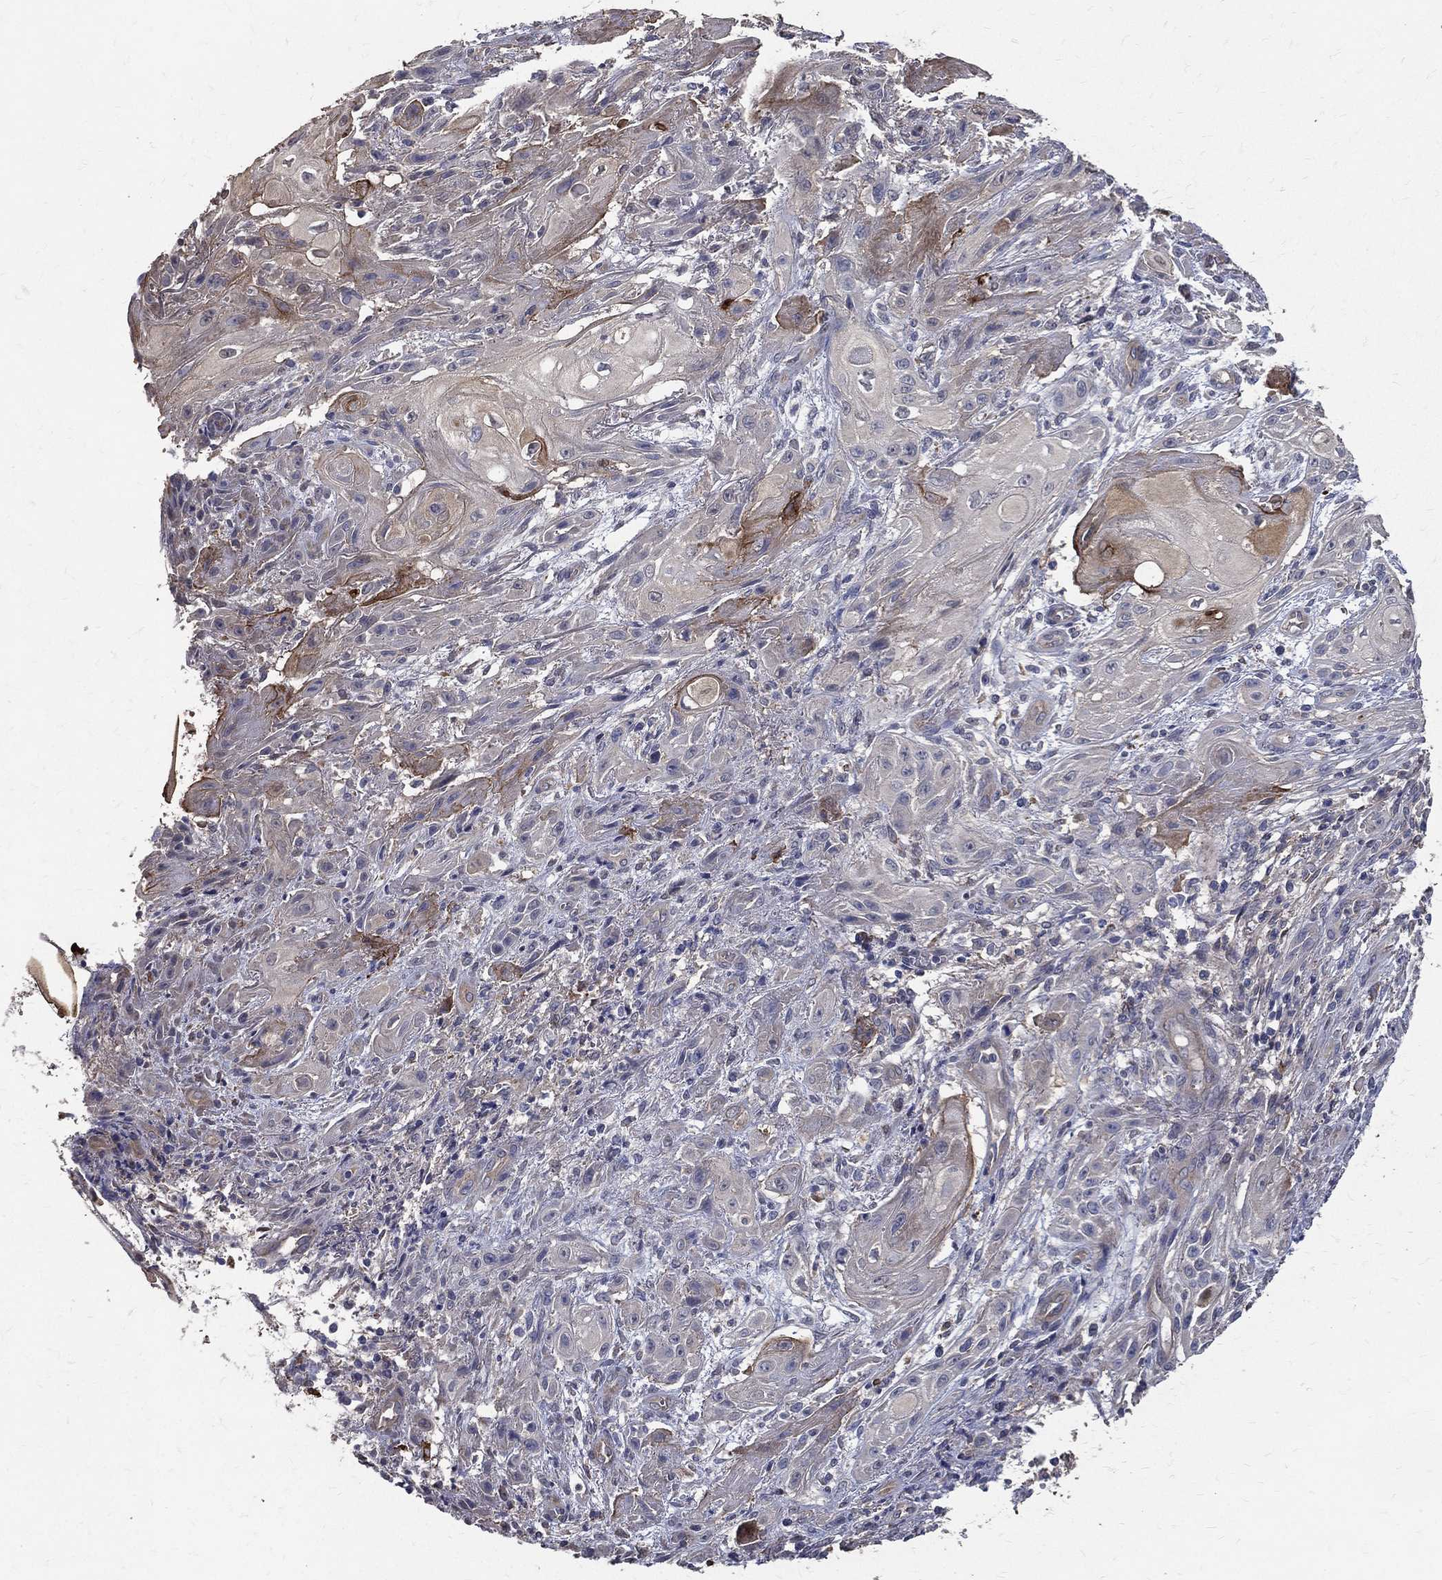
{"staining": {"intensity": "moderate", "quantity": "<25%", "location": "cytoplasmic/membranous"}, "tissue": "skin cancer", "cell_type": "Tumor cells", "image_type": "cancer", "snomed": [{"axis": "morphology", "description": "Squamous cell carcinoma, NOS"}, {"axis": "topography", "description": "Skin"}], "caption": "An immunohistochemistry photomicrograph of tumor tissue is shown. Protein staining in brown shows moderate cytoplasmic/membranous positivity in skin cancer (squamous cell carcinoma) within tumor cells.", "gene": "SERPINB2", "patient": {"sex": "male", "age": 62}}